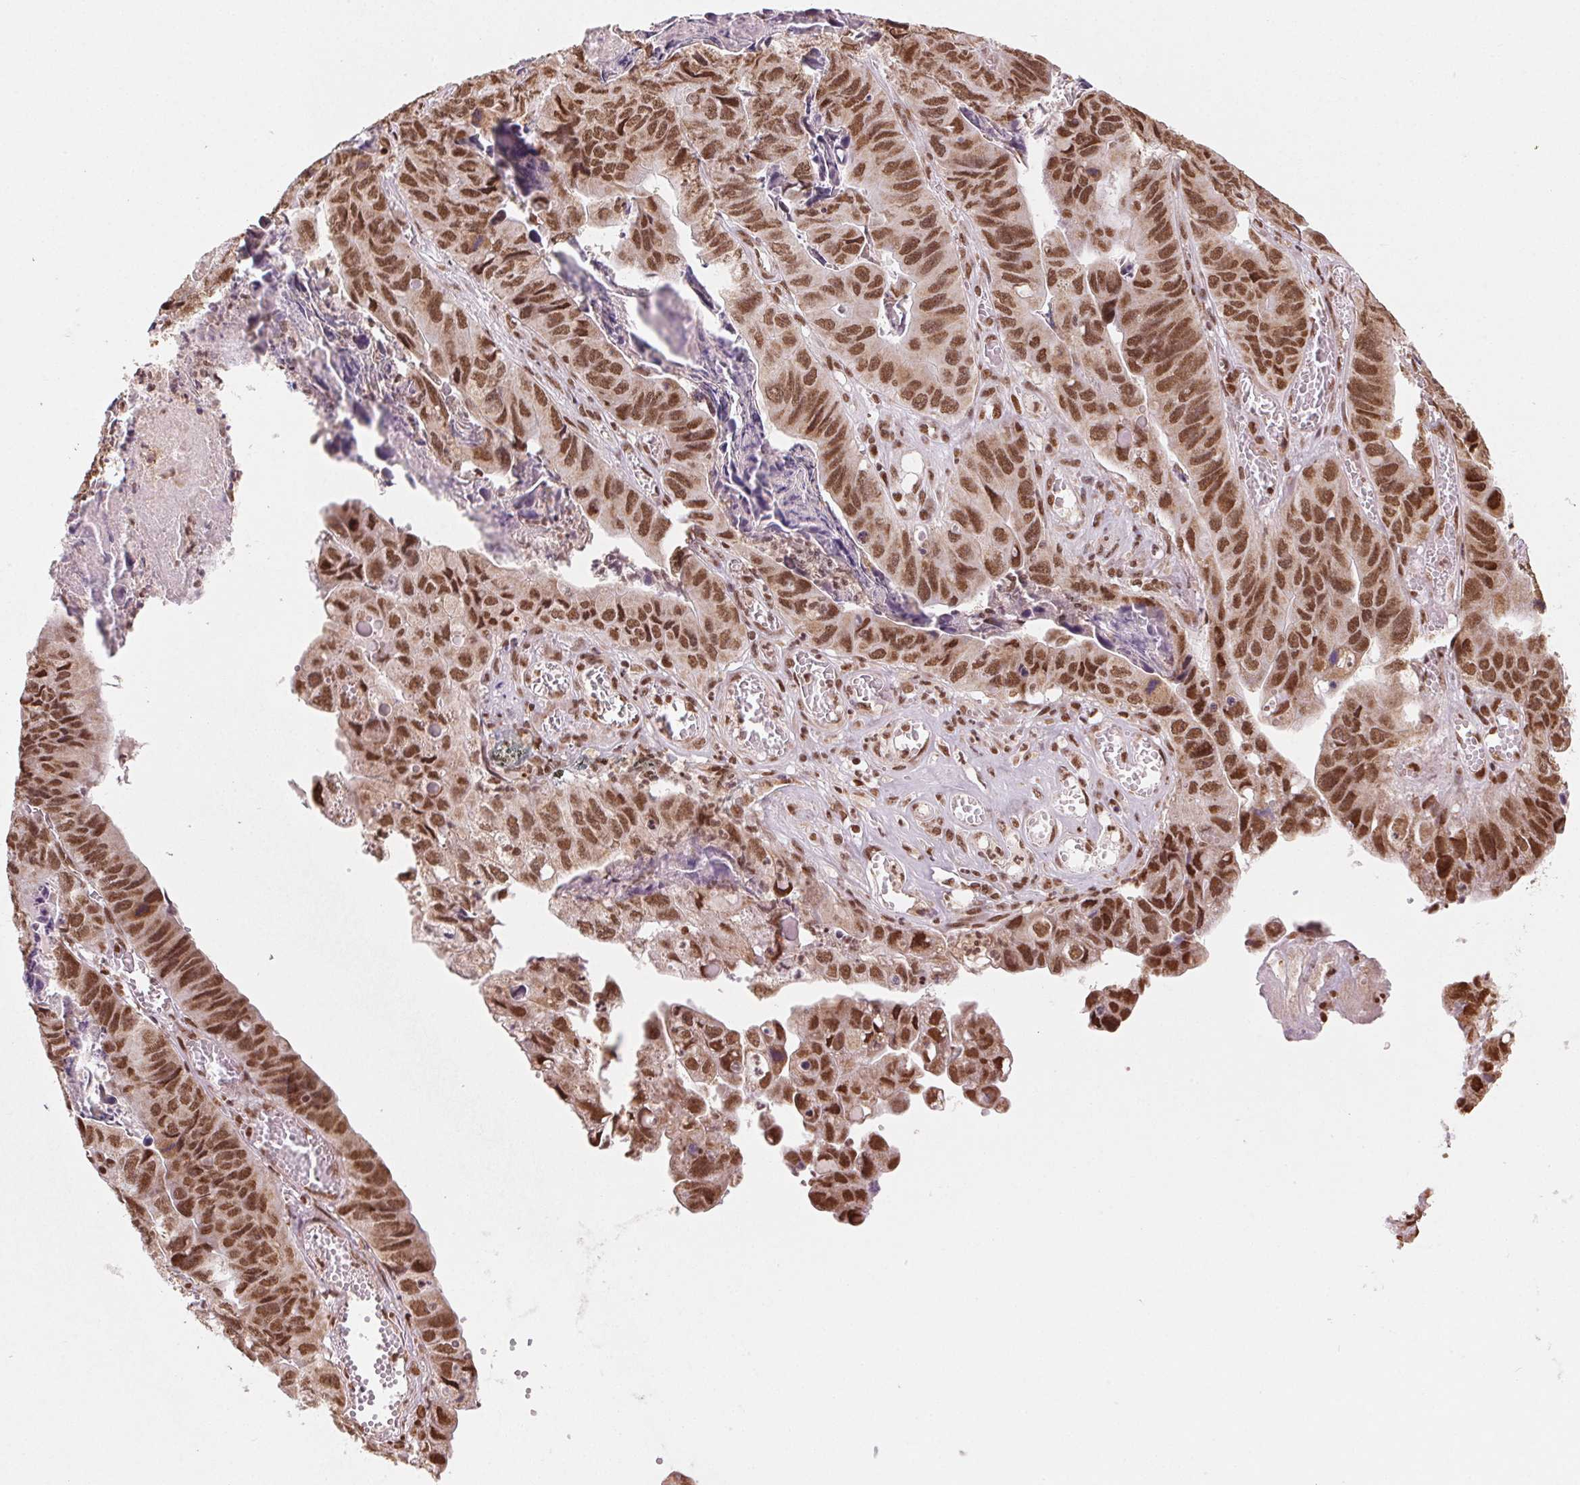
{"staining": {"intensity": "moderate", "quantity": ">75%", "location": "nuclear"}, "tissue": "stomach cancer", "cell_type": "Tumor cells", "image_type": "cancer", "snomed": [{"axis": "morphology", "description": "Adenocarcinoma, NOS"}, {"axis": "topography", "description": "Stomach, lower"}], "caption": "Tumor cells reveal moderate nuclear expression in about >75% of cells in stomach cancer.", "gene": "TOPORS", "patient": {"sex": "male", "age": 77}}